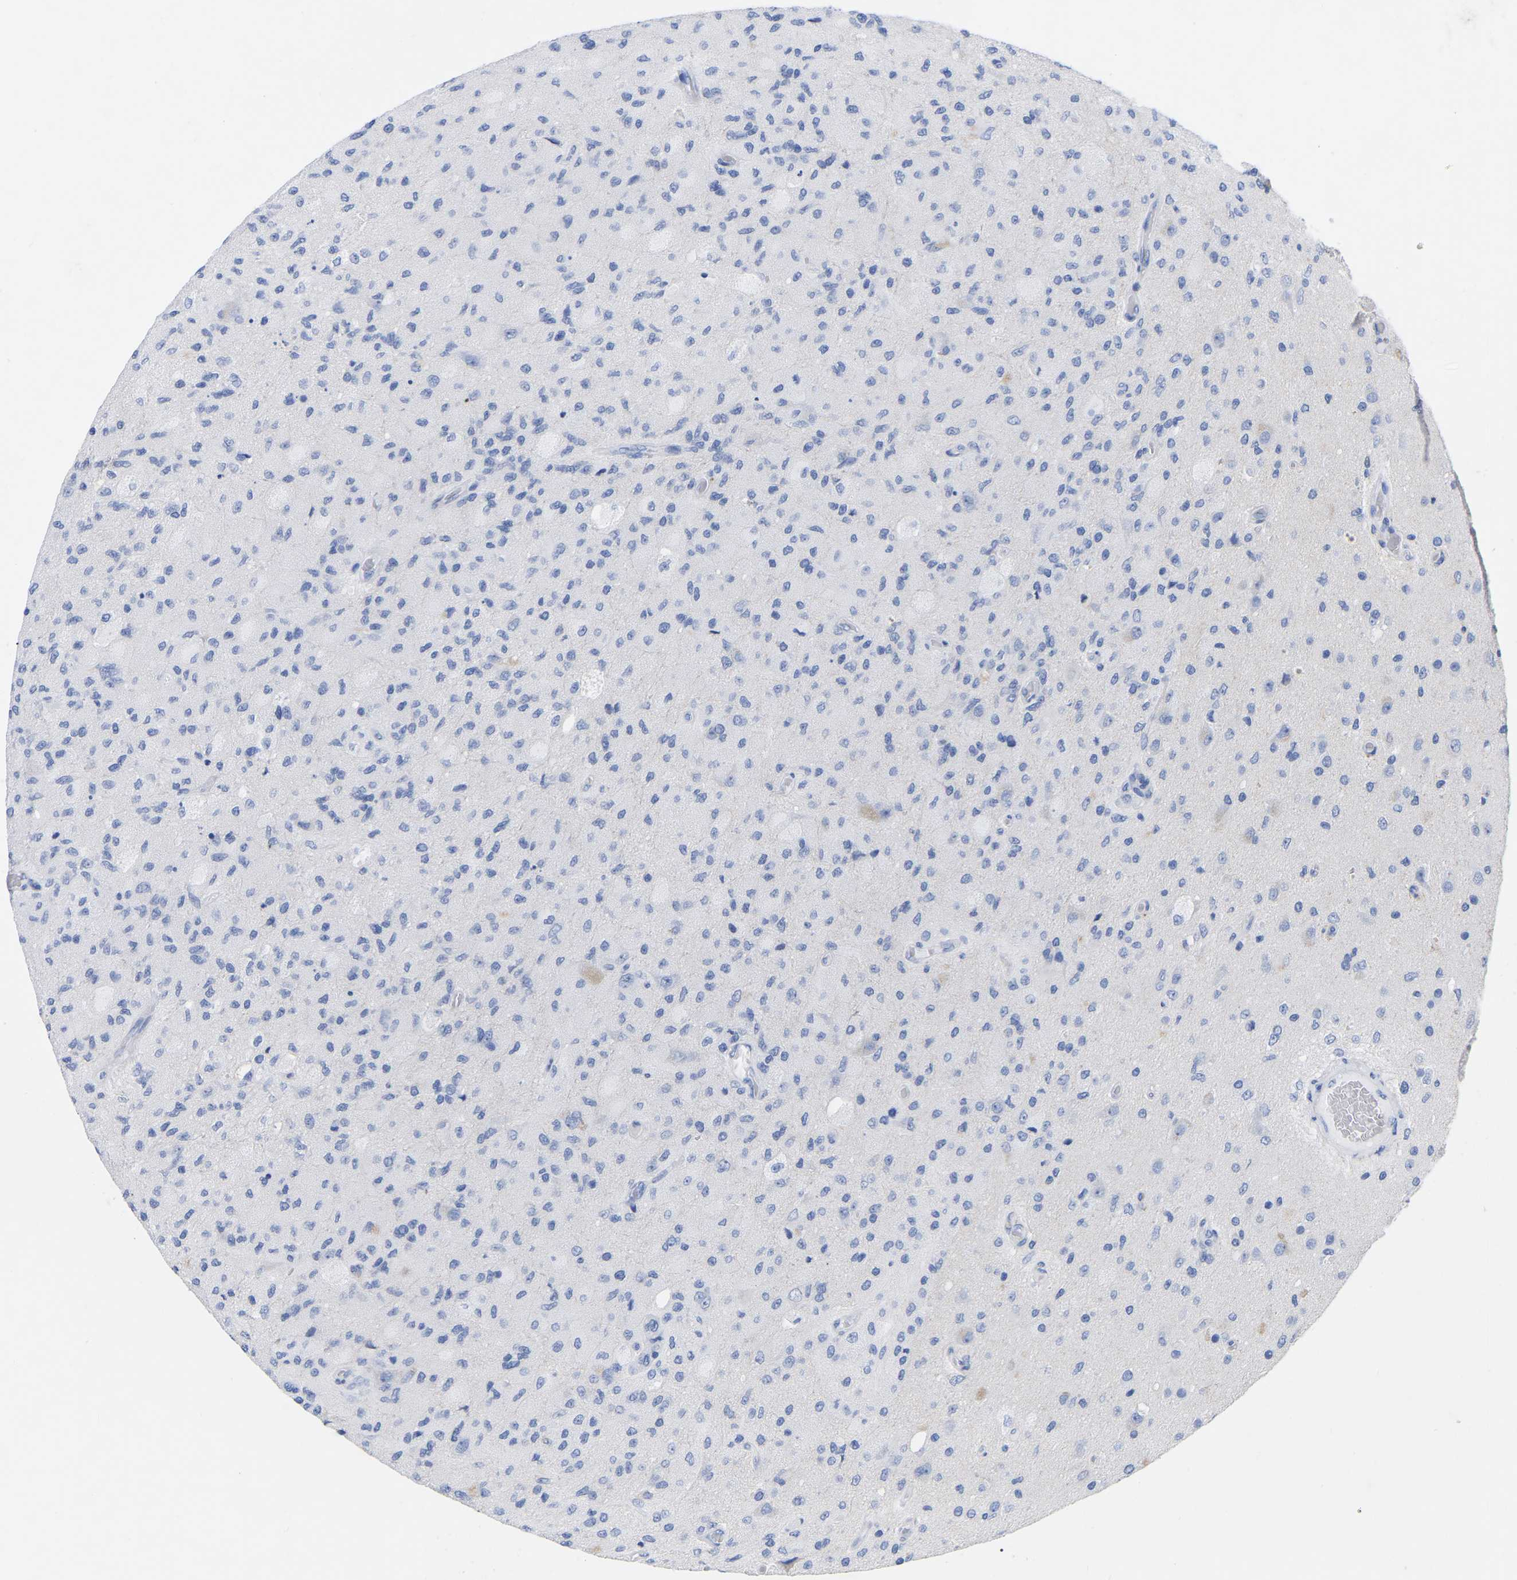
{"staining": {"intensity": "negative", "quantity": "none", "location": "none"}, "tissue": "glioma", "cell_type": "Tumor cells", "image_type": "cancer", "snomed": [{"axis": "morphology", "description": "Normal tissue, NOS"}, {"axis": "morphology", "description": "Glioma, malignant, High grade"}, {"axis": "topography", "description": "Cerebral cortex"}], "caption": "High power microscopy photomicrograph of an immunohistochemistry (IHC) photomicrograph of glioma, revealing no significant expression in tumor cells.", "gene": "ZNF629", "patient": {"sex": "male", "age": 77}}